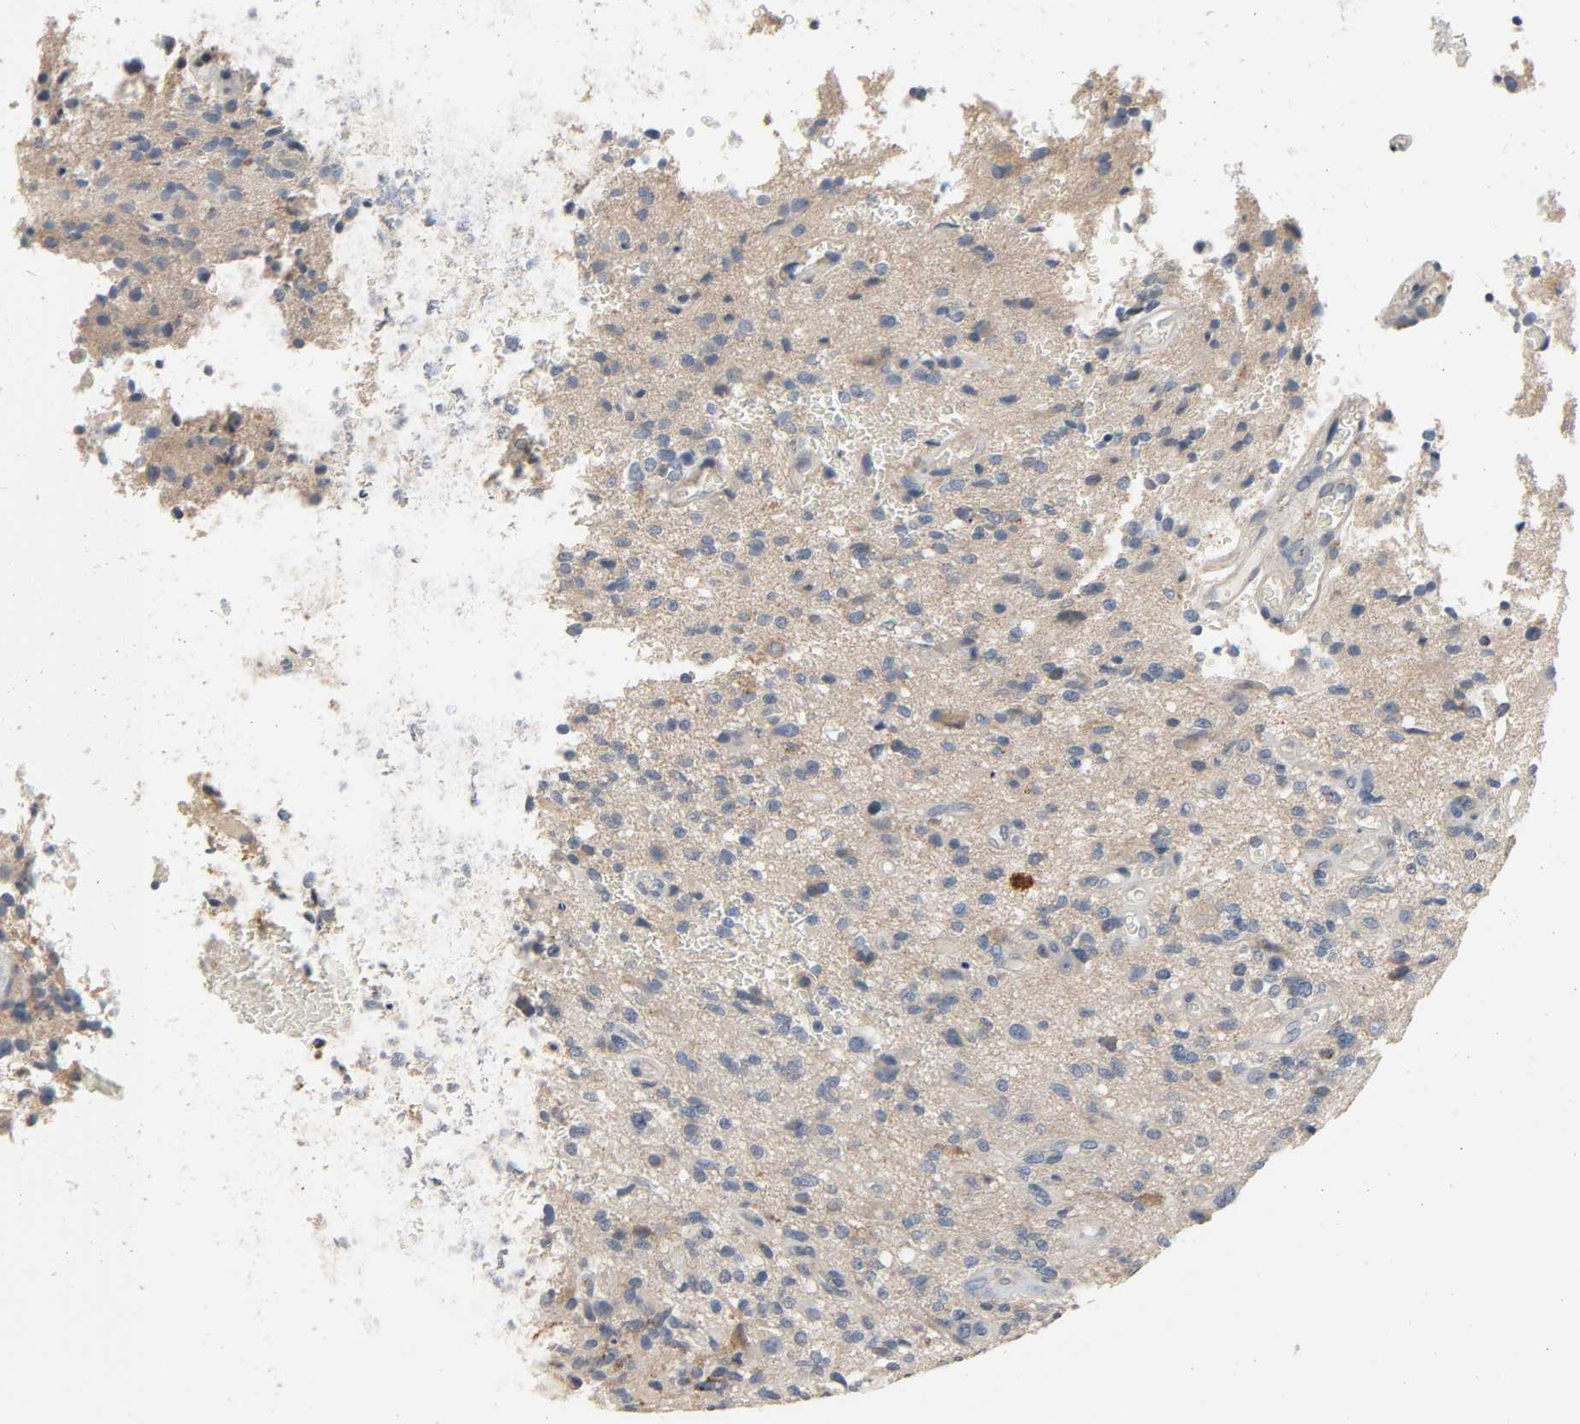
{"staining": {"intensity": "negative", "quantity": "none", "location": "none"}, "tissue": "glioma", "cell_type": "Tumor cells", "image_type": "cancer", "snomed": [{"axis": "morphology", "description": "Normal tissue, NOS"}, {"axis": "morphology", "description": "Glioma, malignant, High grade"}, {"axis": "topography", "description": "Cerebral cortex"}], "caption": "This histopathology image is of glioma stained with immunohistochemistry (IHC) to label a protein in brown with the nuclei are counter-stained blue. There is no expression in tumor cells.", "gene": "LIMCH1", "patient": {"sex": "male", "age": 75}}